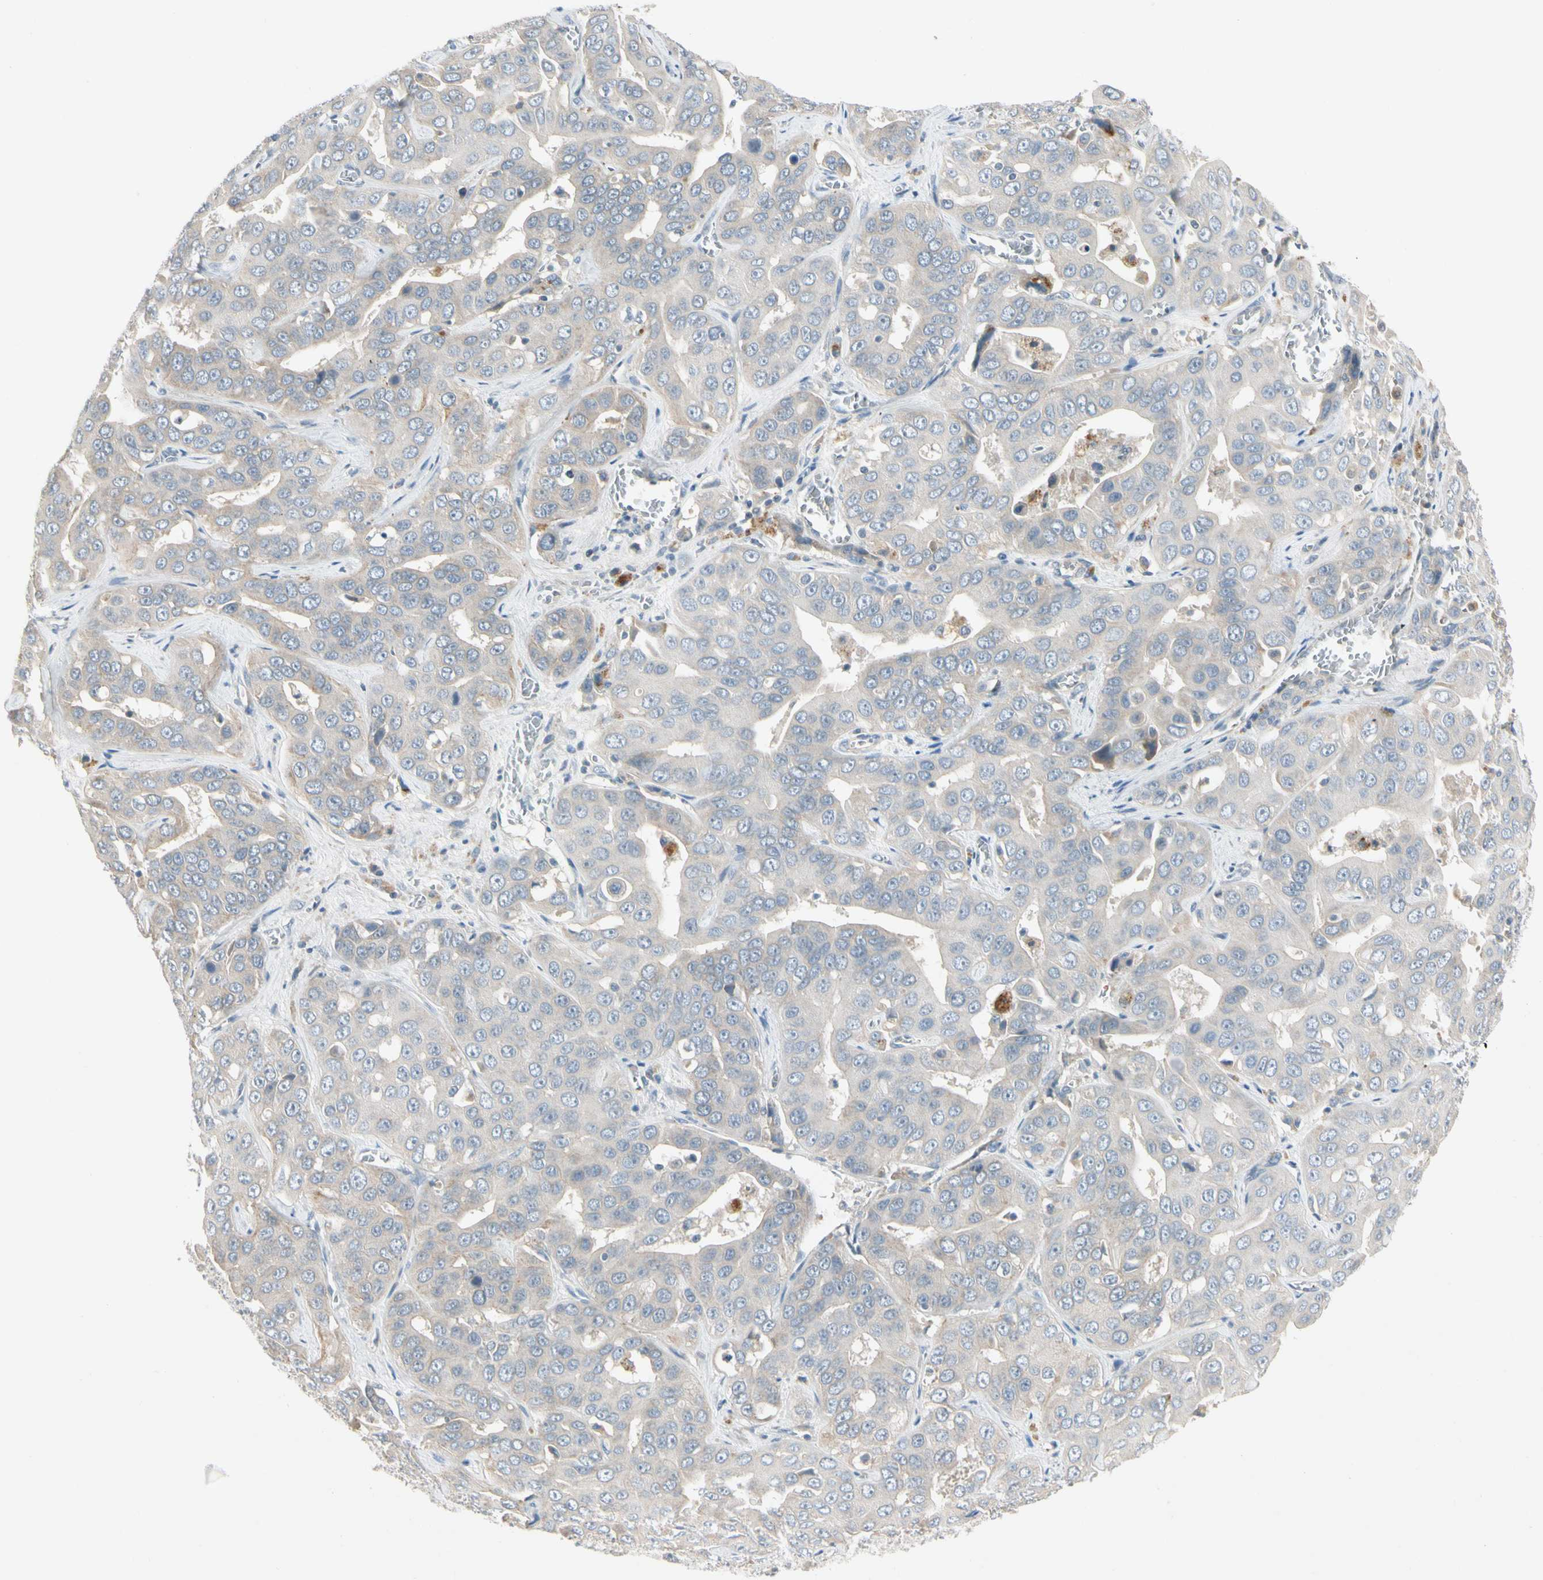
{"staining": {"intensity": "weak", "quantity": "<25%", "location": "cytoplasmic/membranous"}, "tissue": "liver cancer", "cell_type": "Tumor cells", "image_type": "cancer", "snomed": [{"axis": "morphology", "description": "Cholangiocarcinoma"}, {"axis": "topography", "description": "Liver"}], "caption": "An immunohistochemistry micrograph of liver cancer (cholangiocarcinoma) is shown. There is no staining in tumor cells of liver cancer (cholangiocarcinoma).", "gene": "ICAM5", "patient": {"sex": "female", "age": 52}}